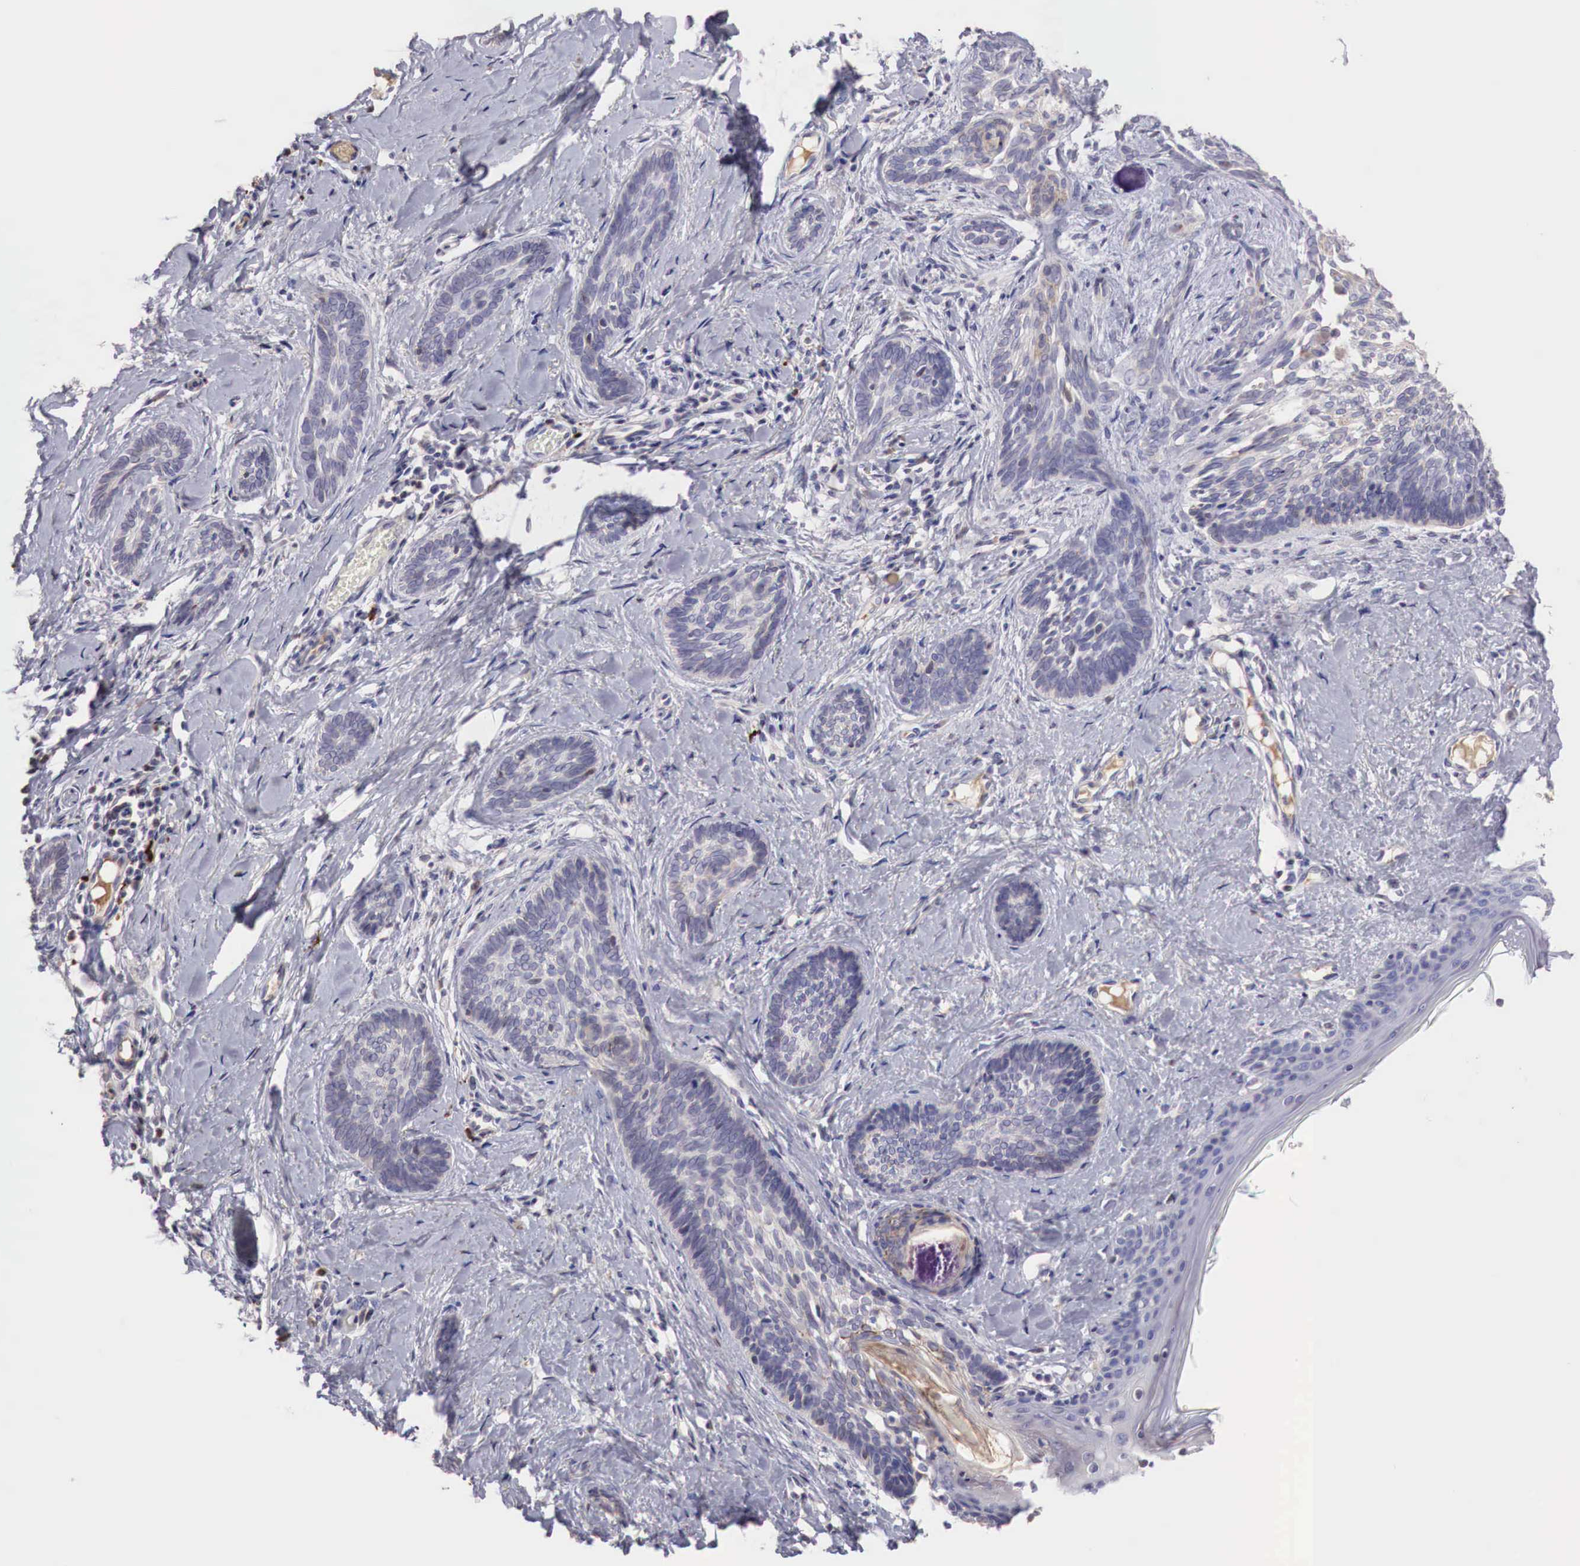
{"staining": {"intensity": "negative", "quantity": "none", "location": "none"}, "tissue": "skin cancer", "cell_type": "Tumor cells", "image_type": "cancer", "snomed": [{"axis": "morphology", "description": "Basal cell carcinoma"}, {"axis": "topography", "description": "Skin"}], "caption": "This is an immunohistochemistry (IHC) histopathology image of skin cancer (basal cell carcinoma). There is no positivity in tumor cells.", "gene": "XPNPEP2", "patient": {"sex": "female", "age": 81}}